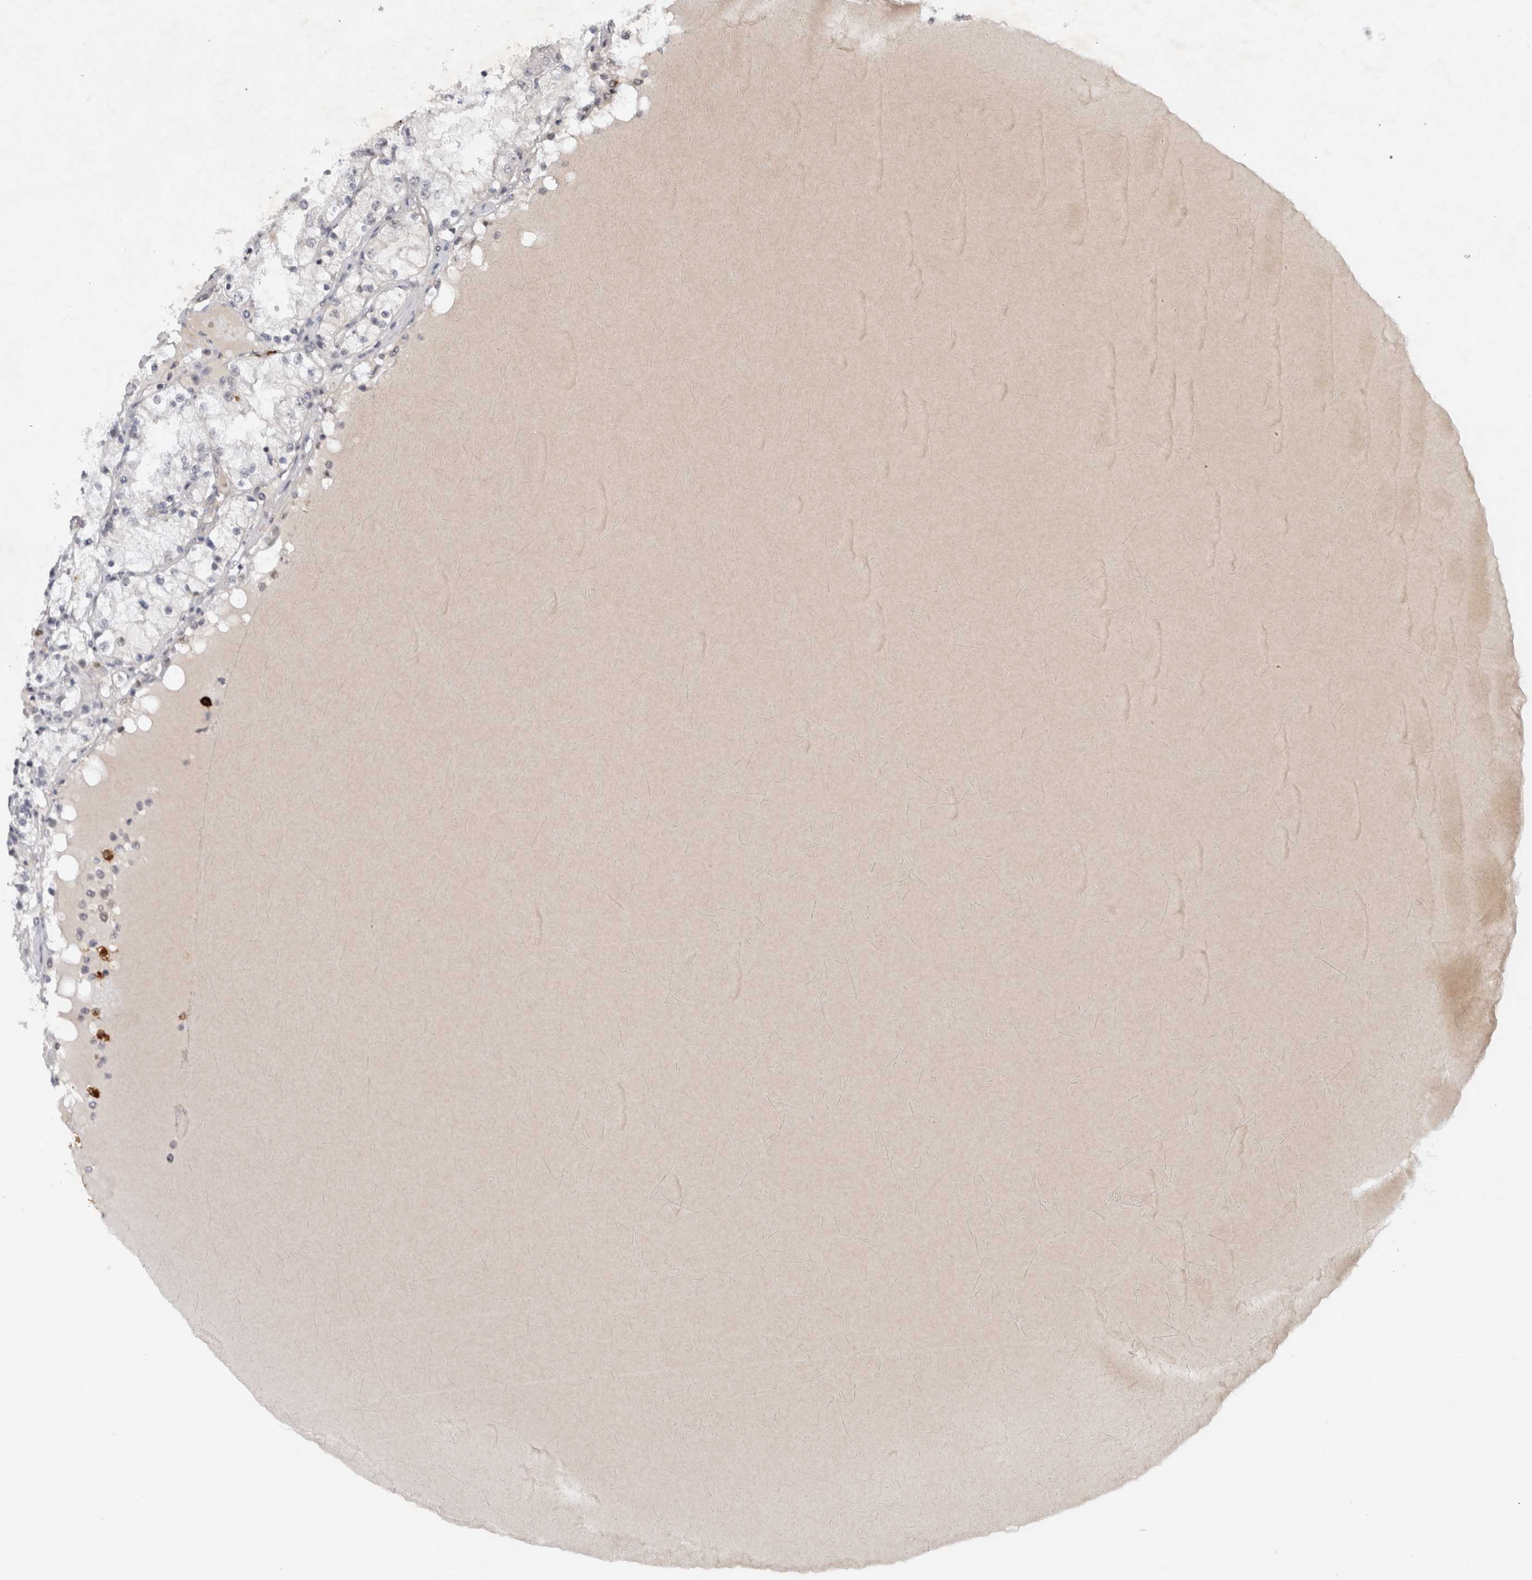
{"staining": {"intensity": "negative", "quantity": "none", "location": "none"}, "tissue": "renal cancer", "cell_type": "Tumor cells", "image_type": "cancer", "snomed": [{"axis": "morphology", "description": "Adenocarcinoma, NOS"}, {"axis": "topography", "description": "Kidney"}], "caption": "Tumor cells are negative for brown protein staining in adenocarcinoma (renal). The staining was performed using DAB to visualize the protein expression in brown, while the nuclei were stained in blue with hematoxylin (Magnification: 20x).", "gene": "HESX1", "patient": {"sex": "male", "age": 68}}